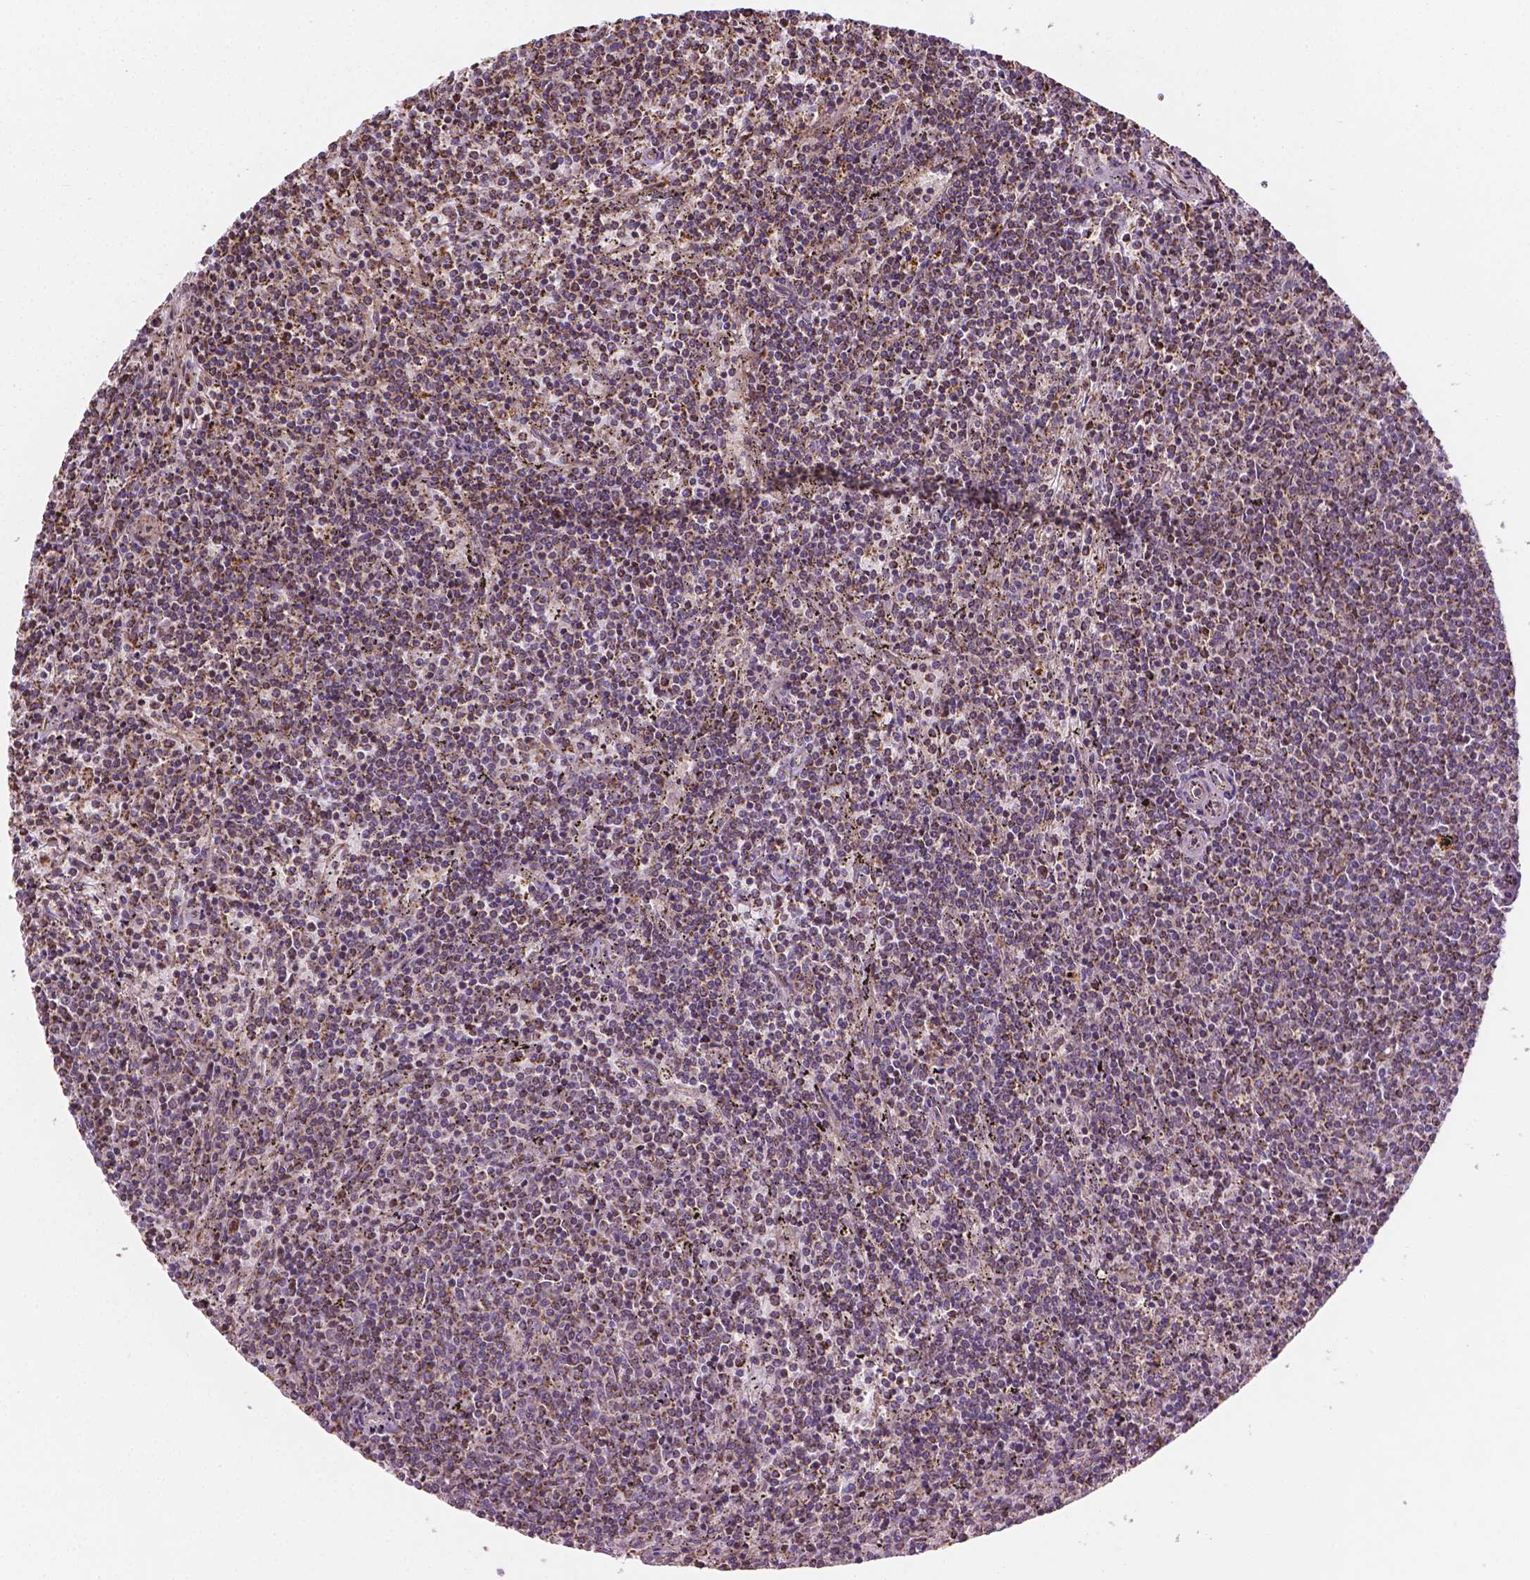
{"staining": {"intensity": "weak", "quantity": "25%-75%", "location": "cytoplasmic/membranous"}, "tissue": "lymphoma", "cell_type": "Tumor cells", "image_type": "cancer", "snomed": [{"axis": "morphology", "description": "Malignant lymphoma, non-Hodgkin's type, Low grade"}, {"axis": "topography", "description": "Spleen"}], "caption": "Protein expression analysis of lymphoma reveals weak cytoplasmic/membranous expression in about 25%-75% of tumor cells.", "gene": "HS3ST3A1", "patient": {"sex": "female", "age": 50}}